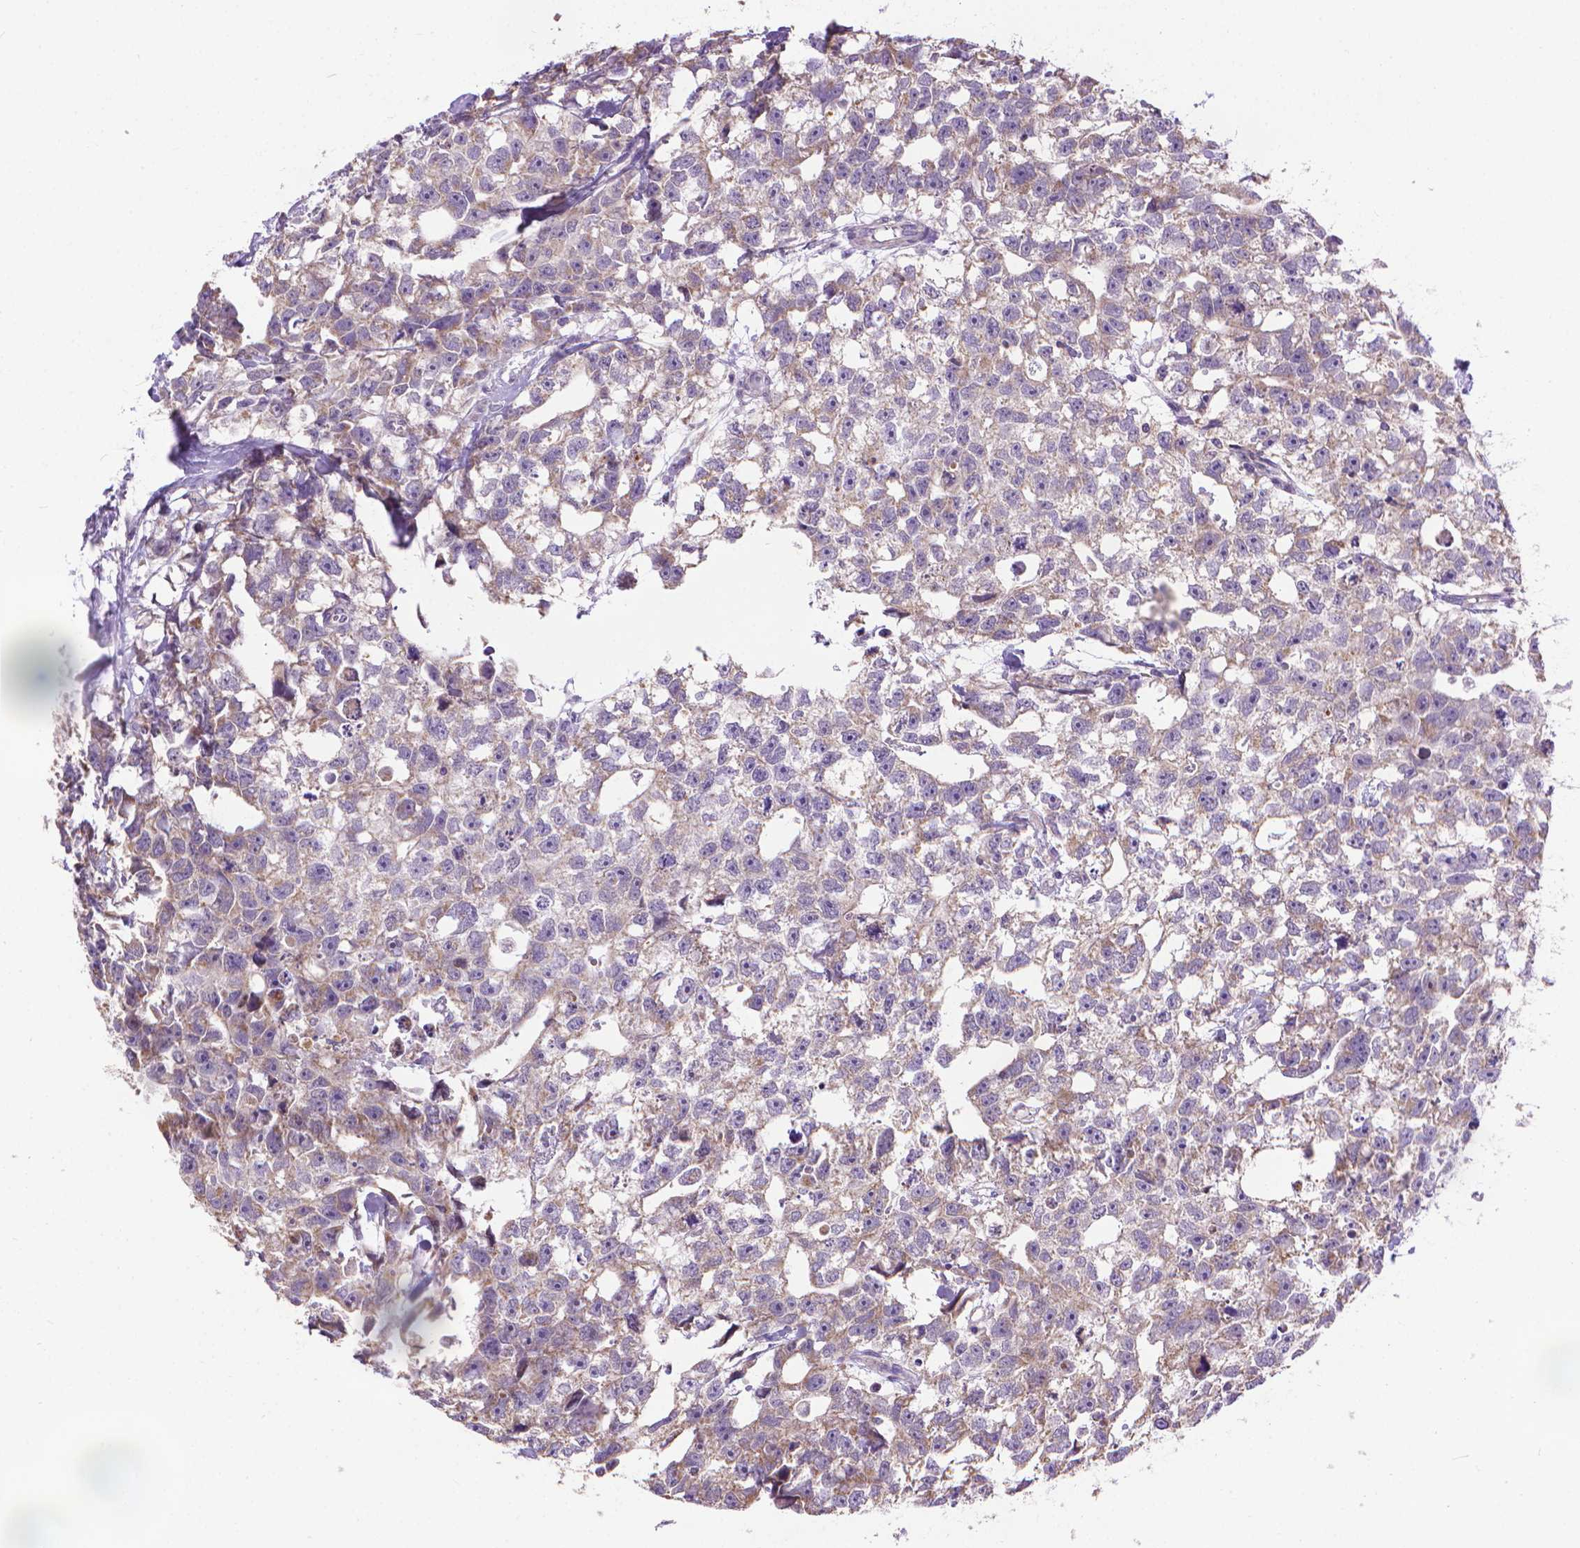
{"staining": {"intensity": "weak", "quantity": "25%-75%", "location": "cytoplasmic/membranous"}, "tissue": "testis cancer", "cell_type": "Tumor cells", "image_type": "cancer", "snomed": [{"axis": "morphology", "description": "Carcinoma, Embryonal, NOS"}, {"axis": "morphology", "description": "Teratoma, malignant, NOS"}, {"axis": "topography", "description": "Testis"}], "caption": "Protein staining of testis cancer (embryonal carcinoma) tissue reveals weak cytoplasmic/membranous expression in approximately 25%-75% of tumor cells.", "gene": "SYN1", "patient": {"sex": "male", "age": 44}}